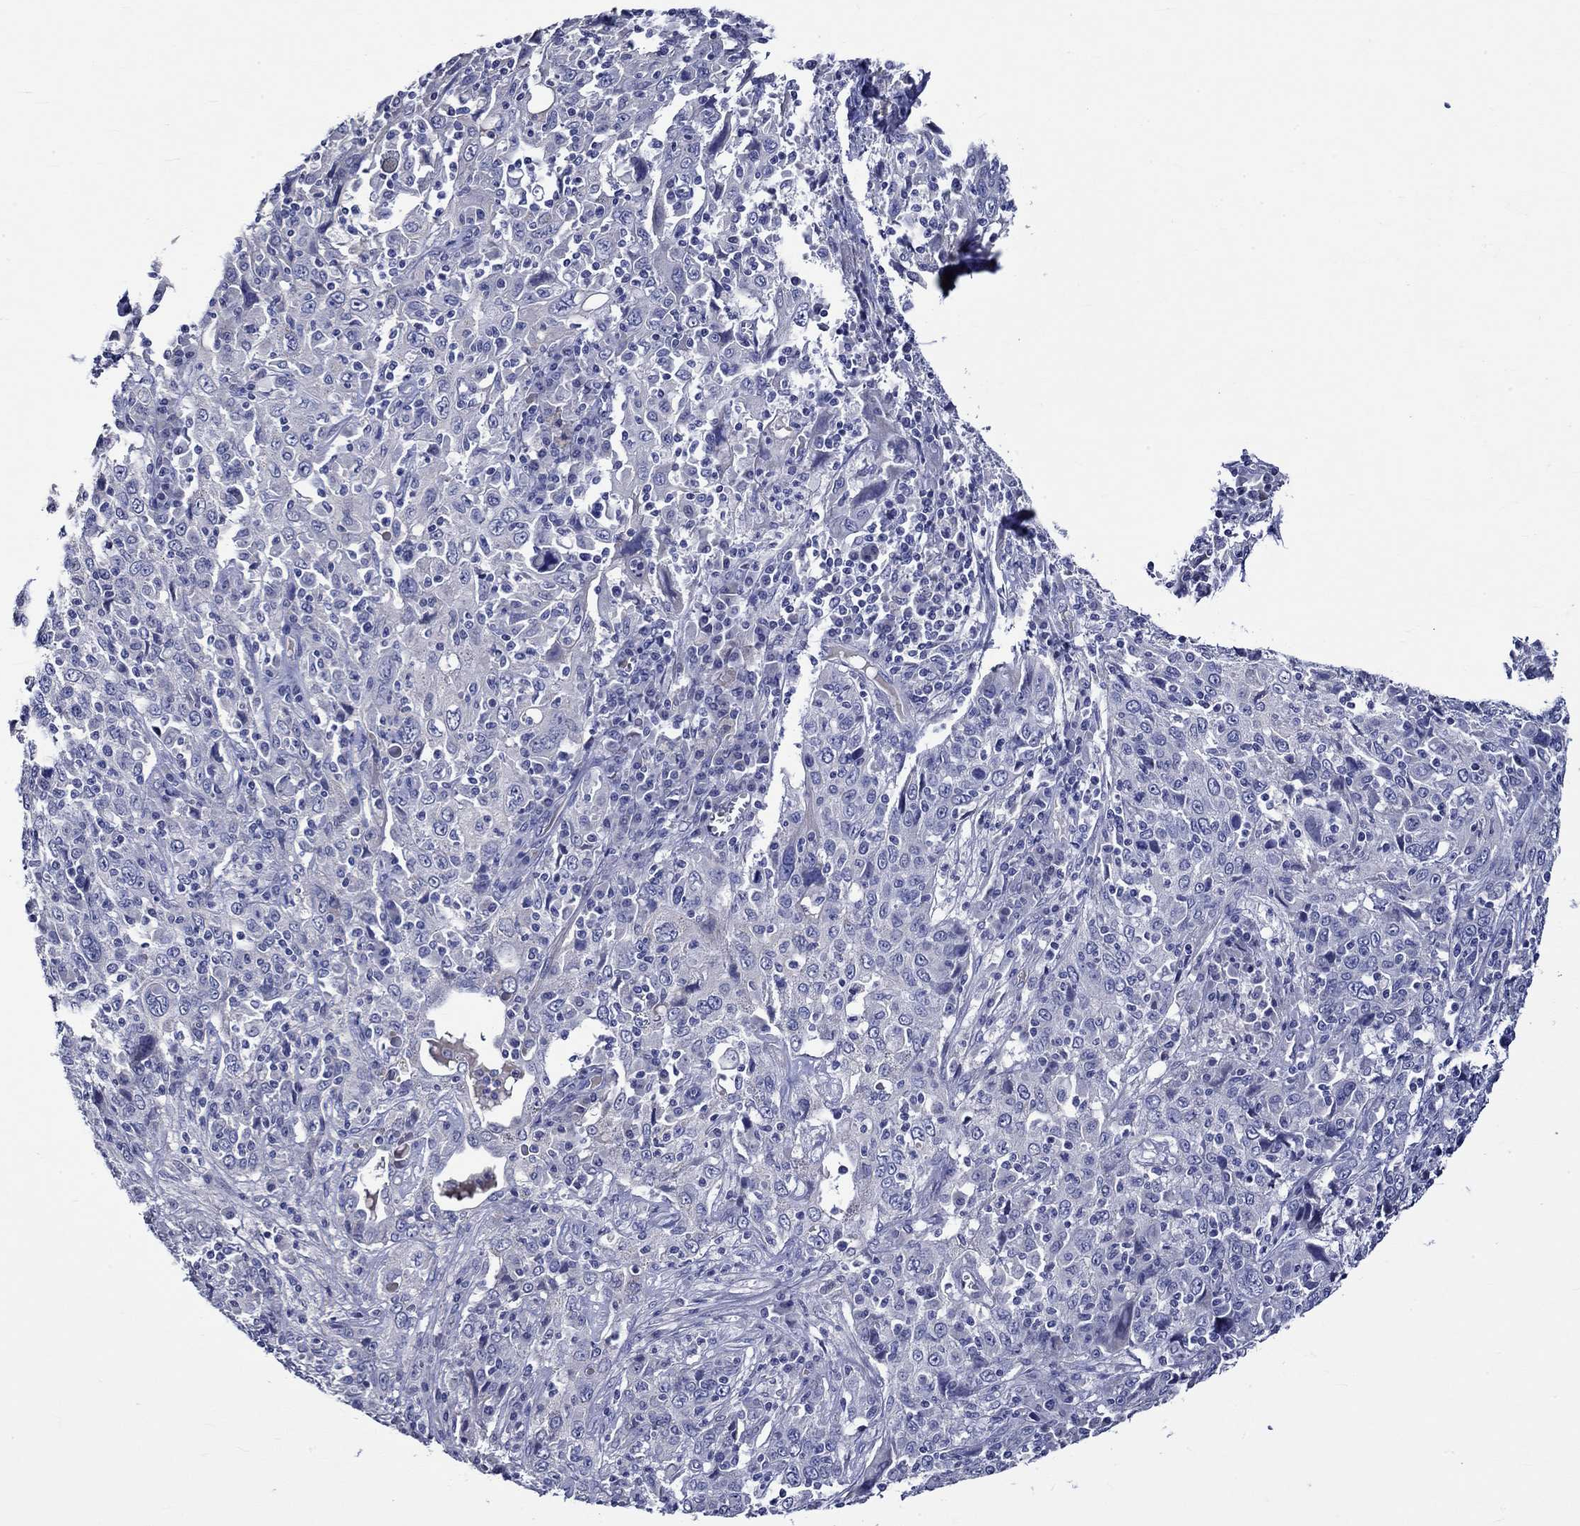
{"staining": {"intensity": "negative", "quantity": "none", "location": "none"}, "tissue": "cervical cancer", "cell_type": "Tumor cells", "image_type": "cancer", "snomed": [{"axis": "morphology", "description": "Squamous cell carcinoma, NOS"}, {"axis": "topography", "description": "Cervix"}], "caption": "There is no significant positivity in tumor cells of cervical cancer (squamous cell carcinoma).", "gene": "CRYAB", "patient": {"sex": "female", "age": 46}}